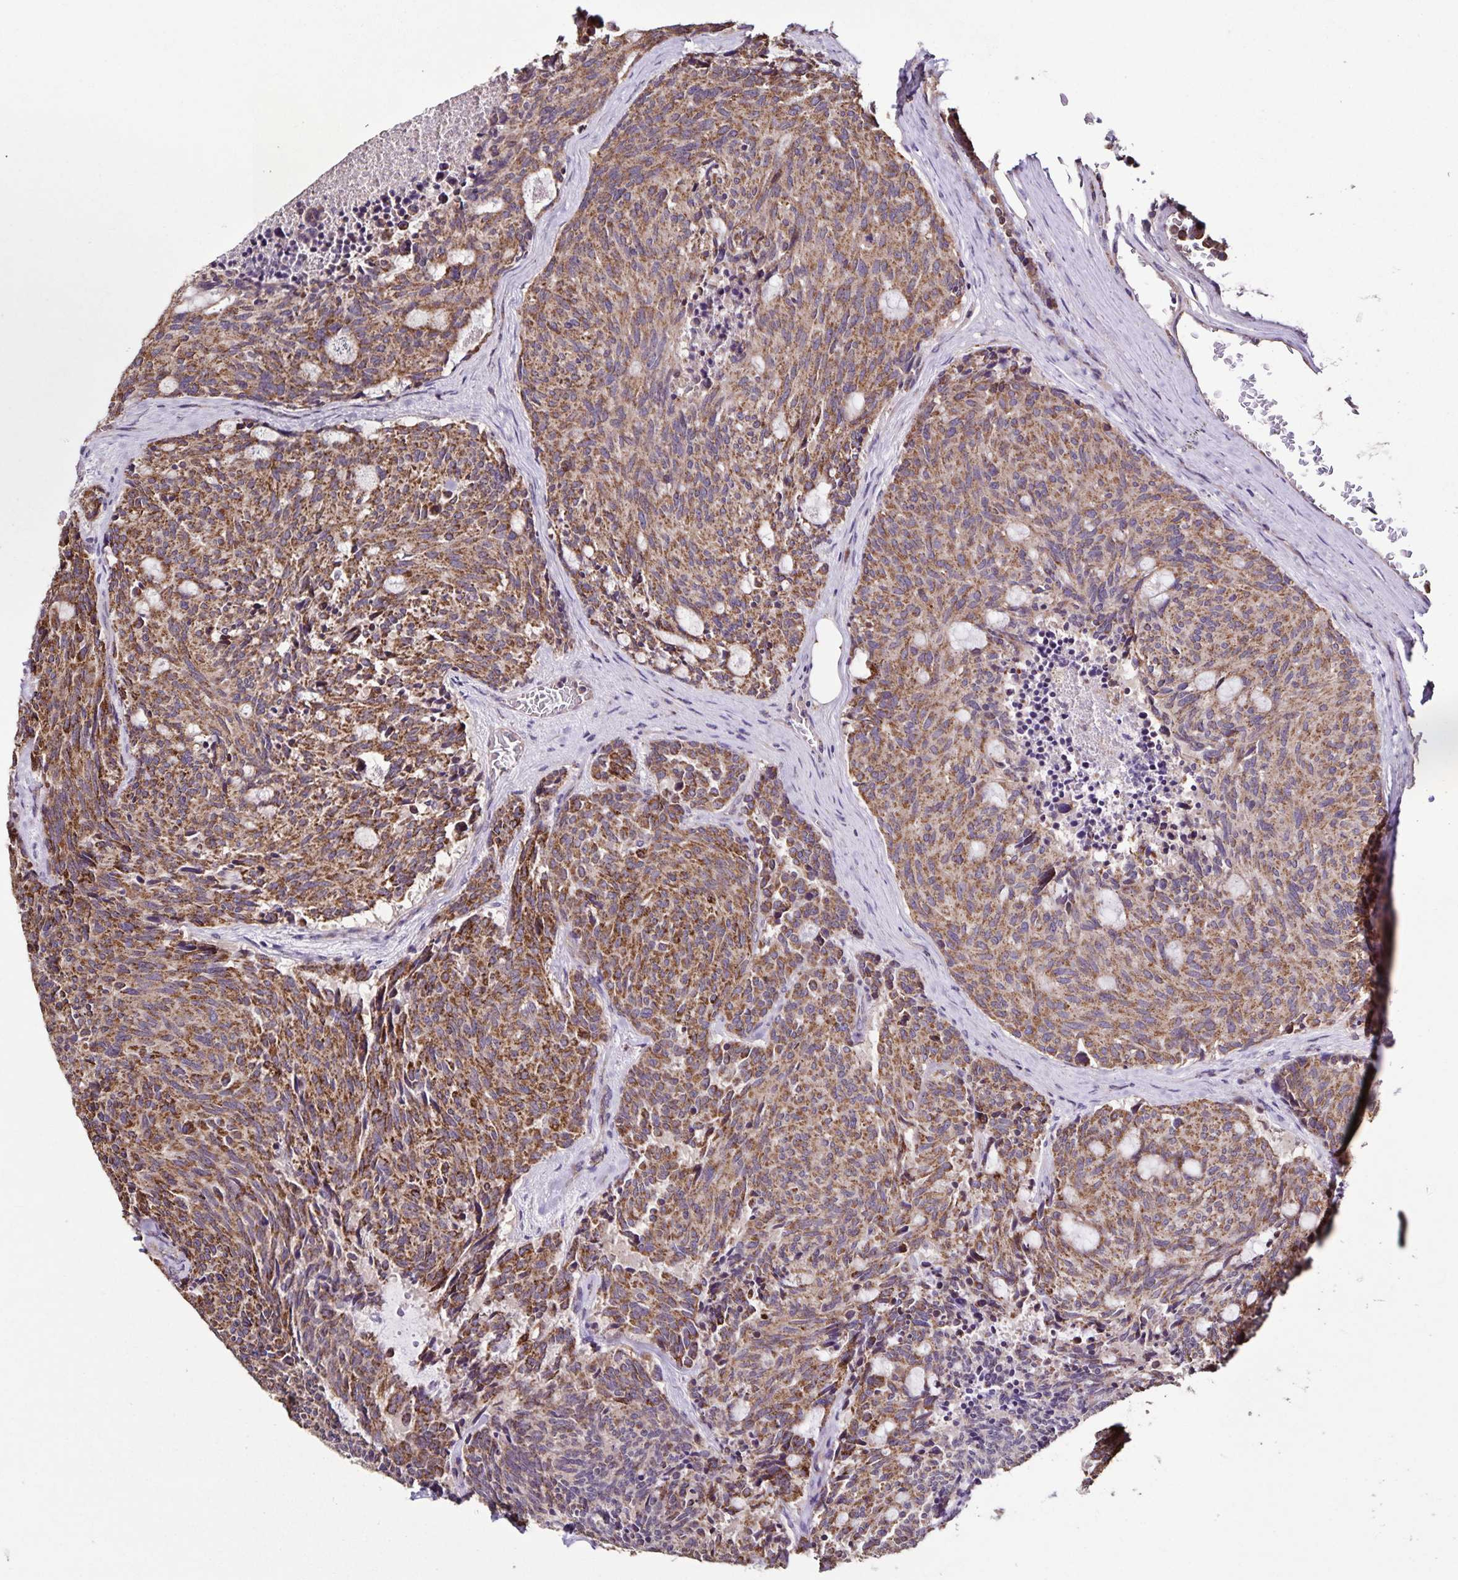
{"staining": {"intensity": "moderate", "quantity": ">75%", "location": "cytoplasmic/membranous"}, "tissue": "carcinoid", "cell_type": "Tumor cells", "image_type": "cancer", "snomed": [{"axis": "morphology", "description": "Carcinoid, malignant, NOS"}, {"axis": "topography", "description": "Pancreas"}], "caption": "Protein expression analysis of carcinoid (malignant) displays moderate cytoplasmic/membranous positivity in approximately >75% of tumor cells. (DAB = brown stain, brightfield microscopy at high magnification).", "gene": "MAN1A1", "patient": {"sex": "female", "age": 54}}